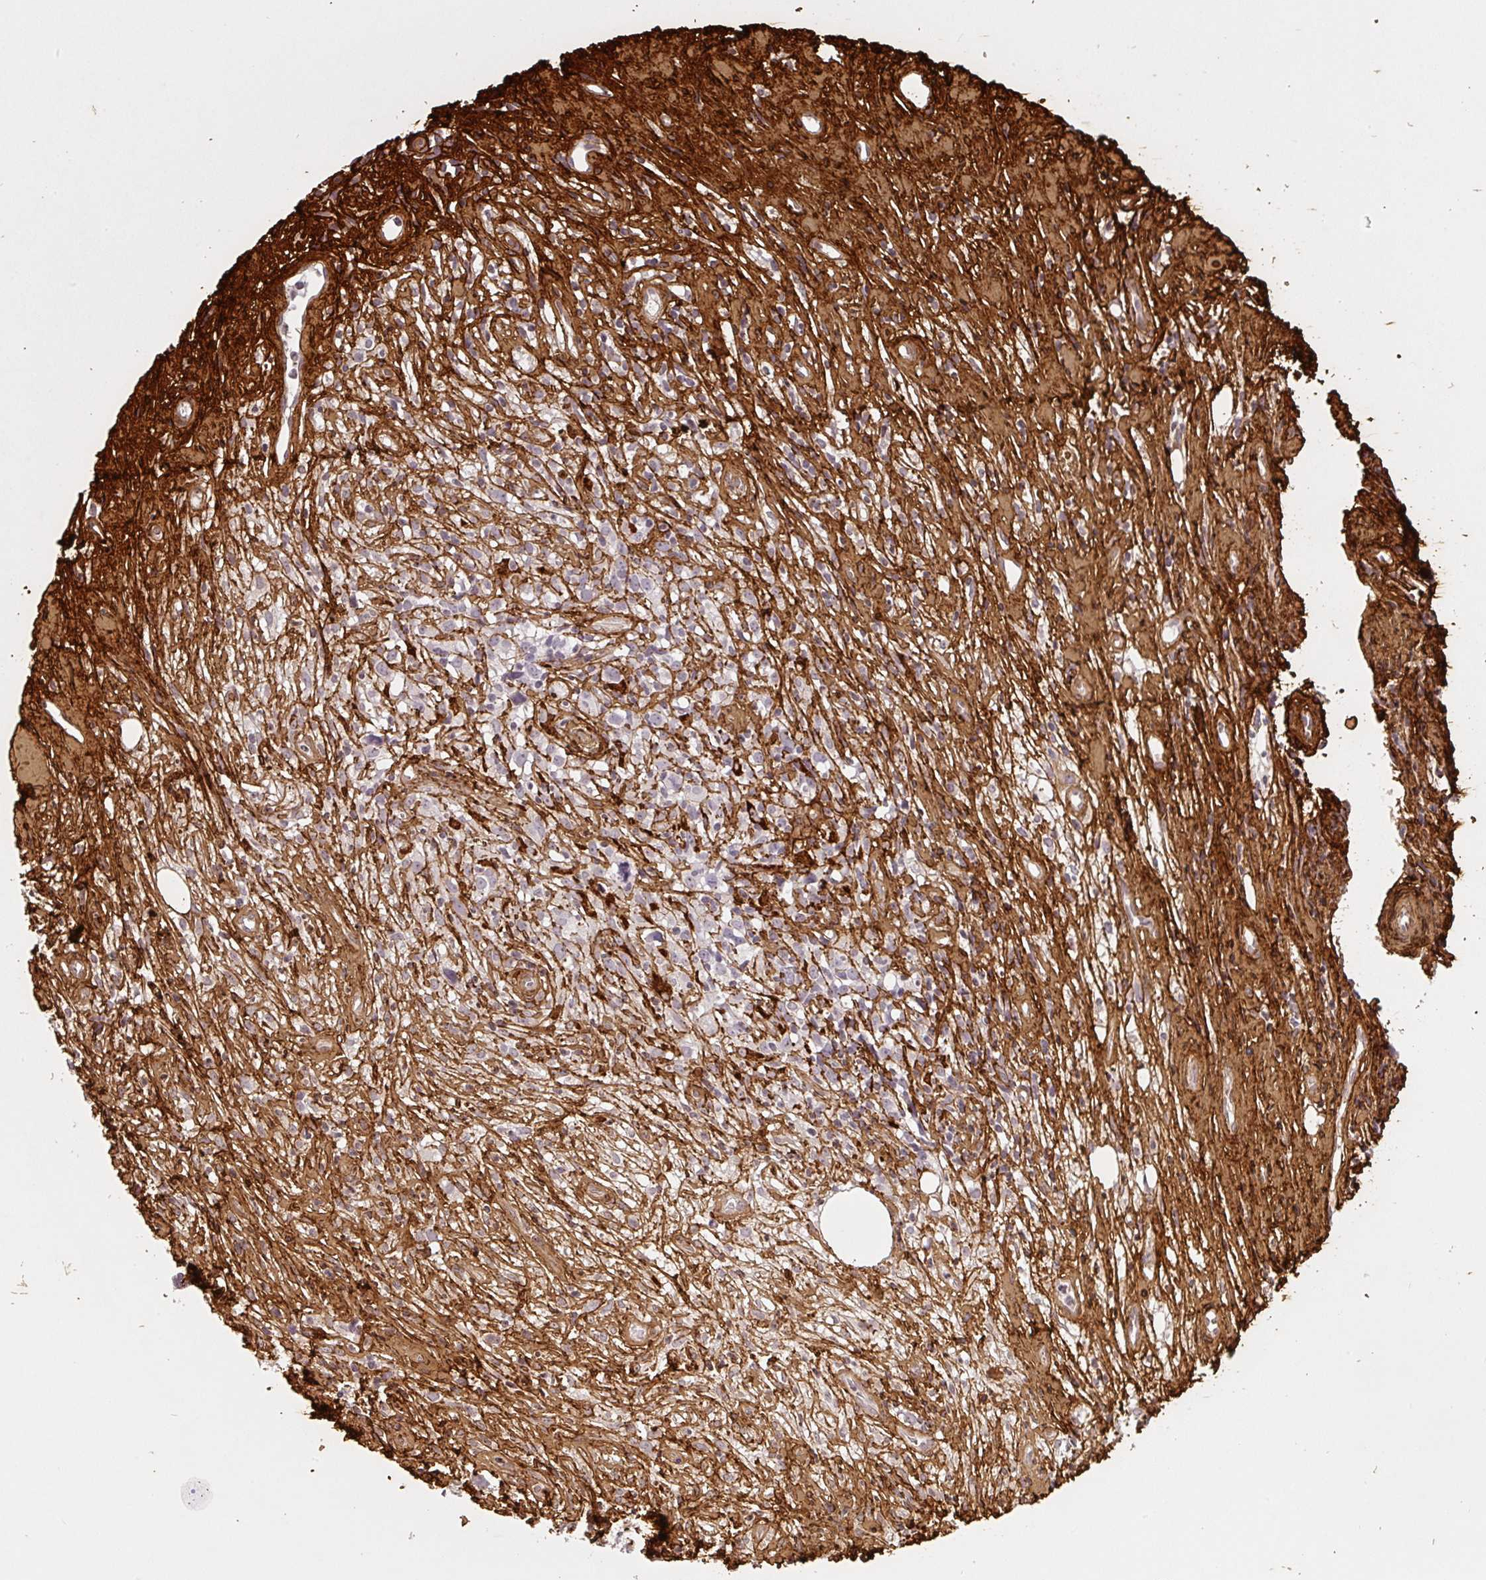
{"staining": {"intensity": "negative", "quantity": "none", "location": "none"}, "tissue": "lymphoma", "cell_type": "Tumor cells", "image_type": "cancer", "snomed": [{"axis": "morphology", "description": "Hodgkin's disease, NOS"}, {"axis": "topography", "description": "No Tissue"}], "caption": "A photomicrograph of human Hodgkin's disease is negative for staining in tumor cells. (DAB IHC with hematoxylin counter stain).", "gene": "COL3A1", "patient": {"sex": "female", "age": 21}}